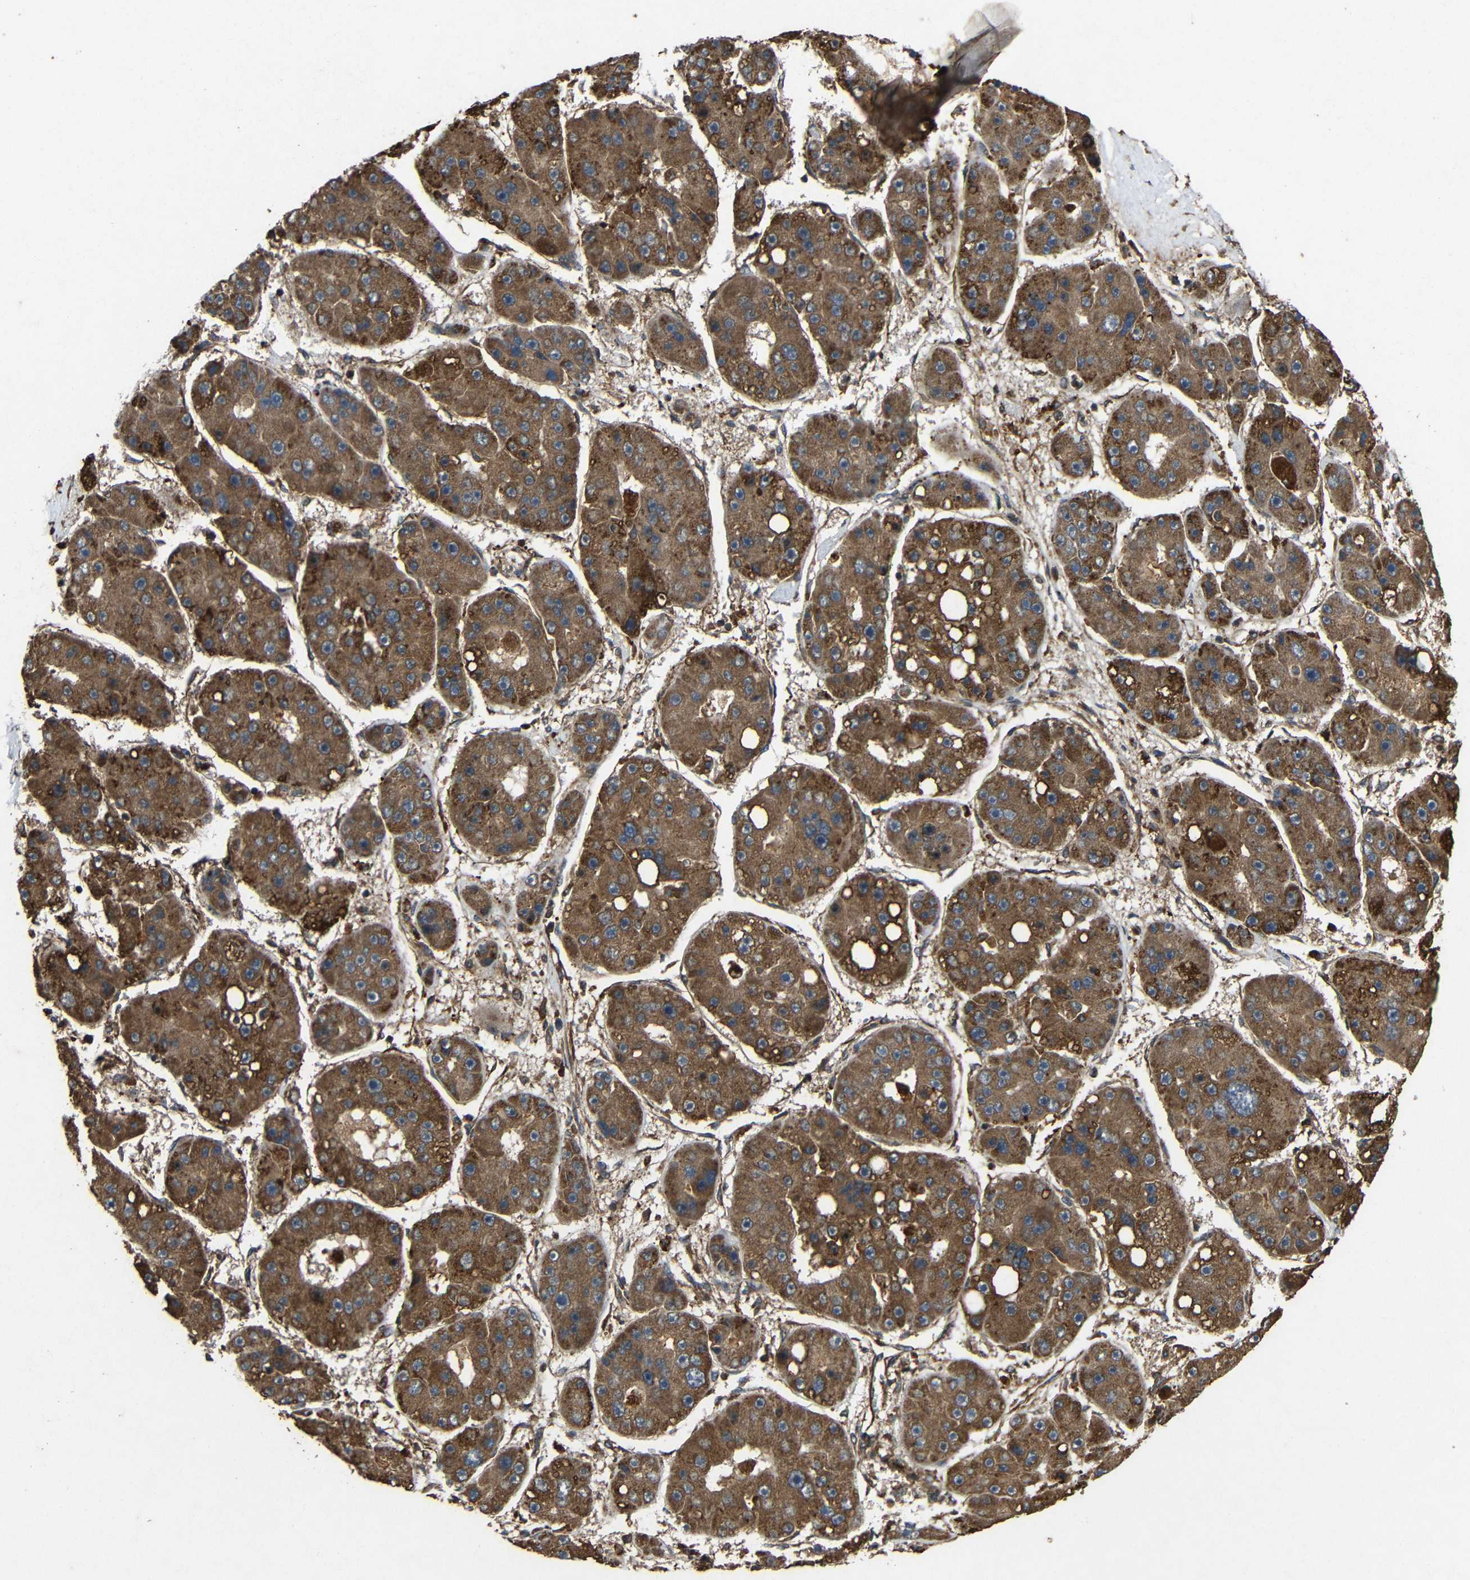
{"staining": {"intensity": "moderate", "quantity": ">75%", "location": "cytoplasmic/membranous"}, "tissue": "liver cancer", "cell_type": "Tumor cells", "image_type": "cancer", "snomed": [{"axis": "morphology", "description": "Carcinoma, Hepatocellular, NOS"}, {"axis": "topography", "description": "Liver"}], "caption": "A histopathology image of hepatocellular carcinoma (liver) stained for a protein displays moderate cytoplasmic/membranous brown staining in tumor cells.", "gene": "EIF2S1", "patient": {"sex": "female", "age": 61}}